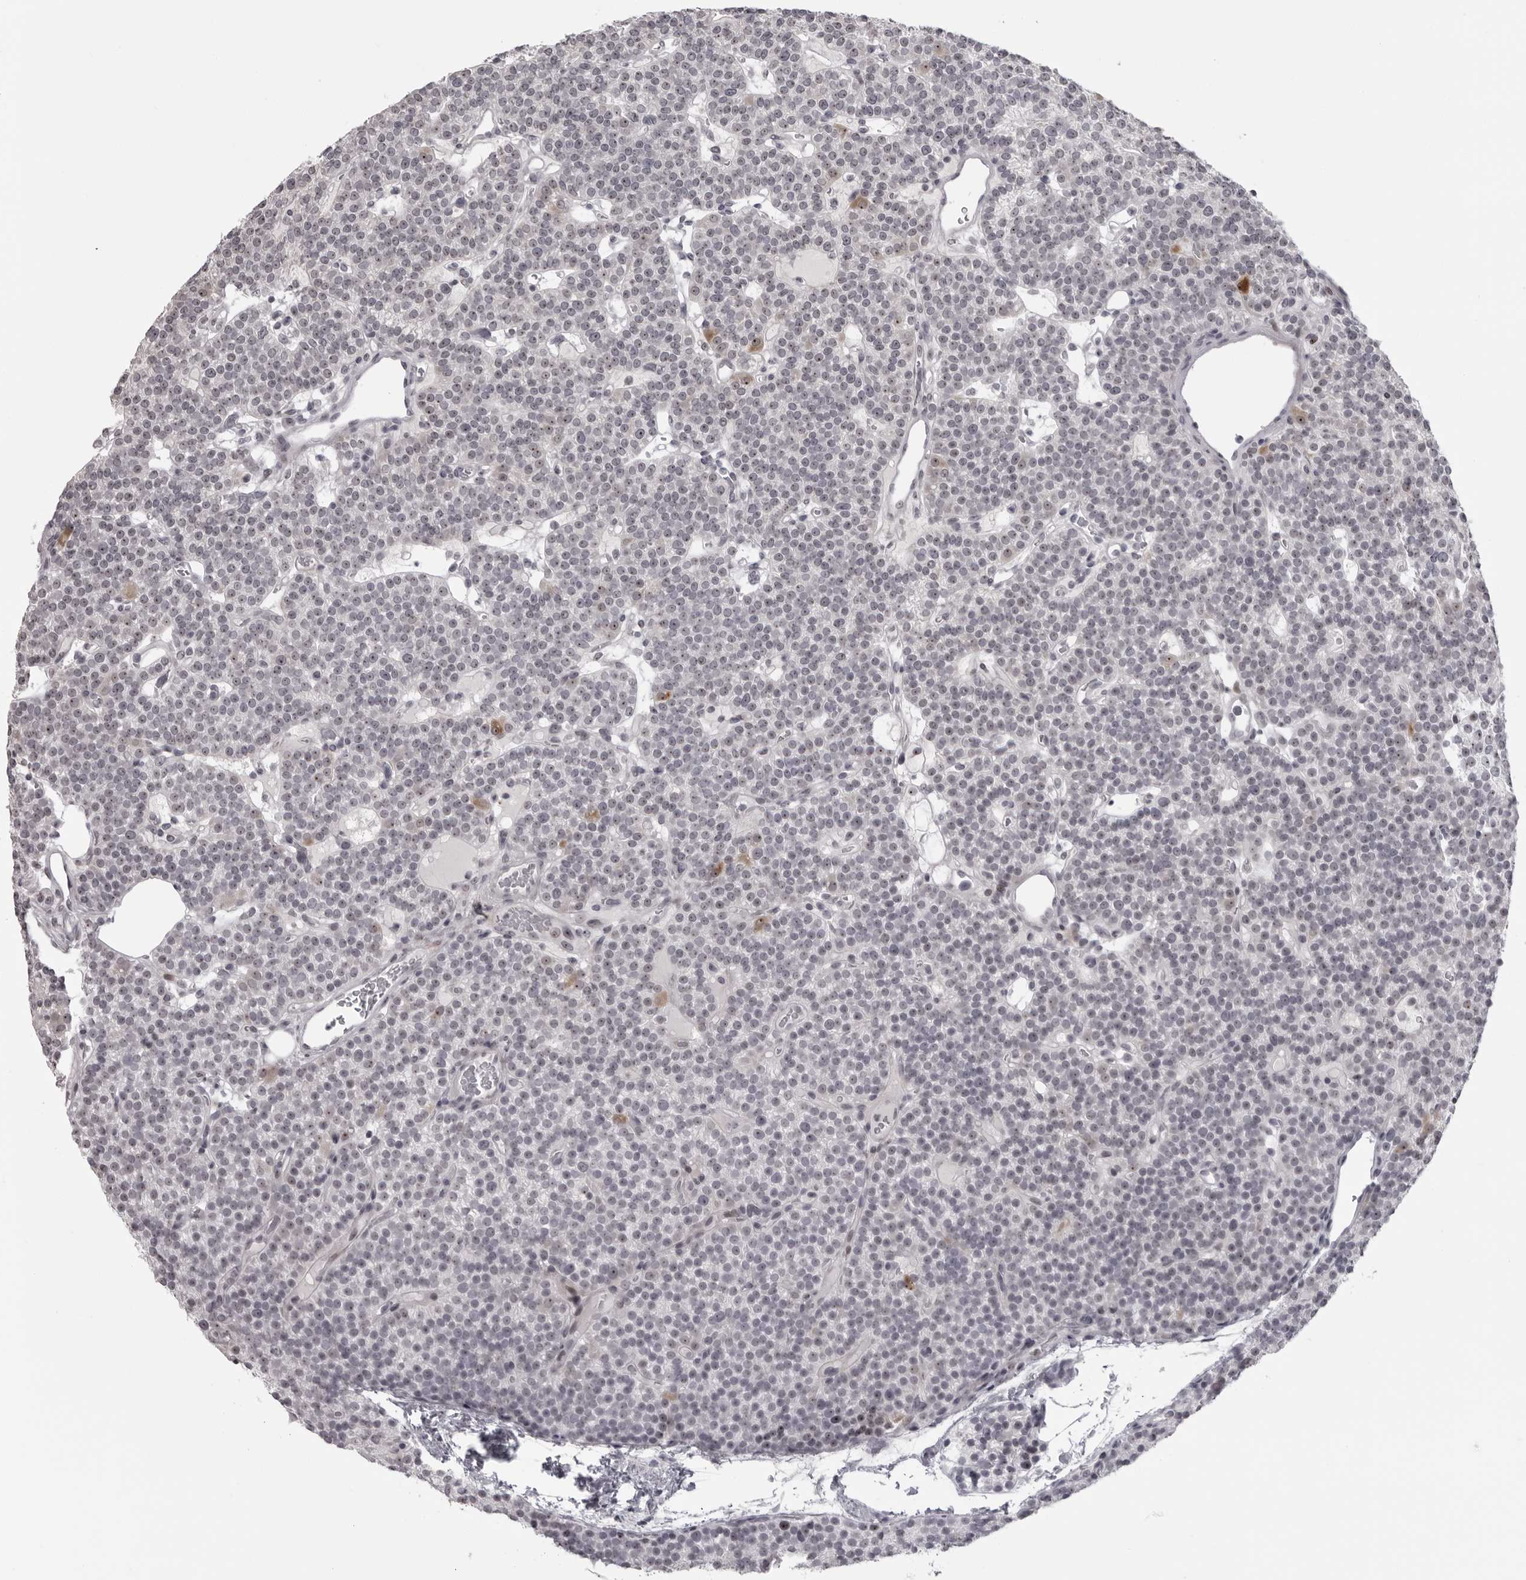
{"staining": {"intensity": "moderate", "quantity": "25%-75%", "location": "nuclear"}, "tissue": "parathyroid gland", "cell_type": "Glandular cells", "image_type": "normal", "snomed": [{"axis": "morphology", "description": "Normal tissue, NOS"}, {"axis": "topography", "description": "Parathyroid gland"}], "caption": "Immunohistochemical staining of benign parathyroid gland exhibits moderate nuclear protein positivity in approximately 25%-75% of glandular cells.", "gene": "HELZ", "patient": {"sex": "male", "age": 83}}